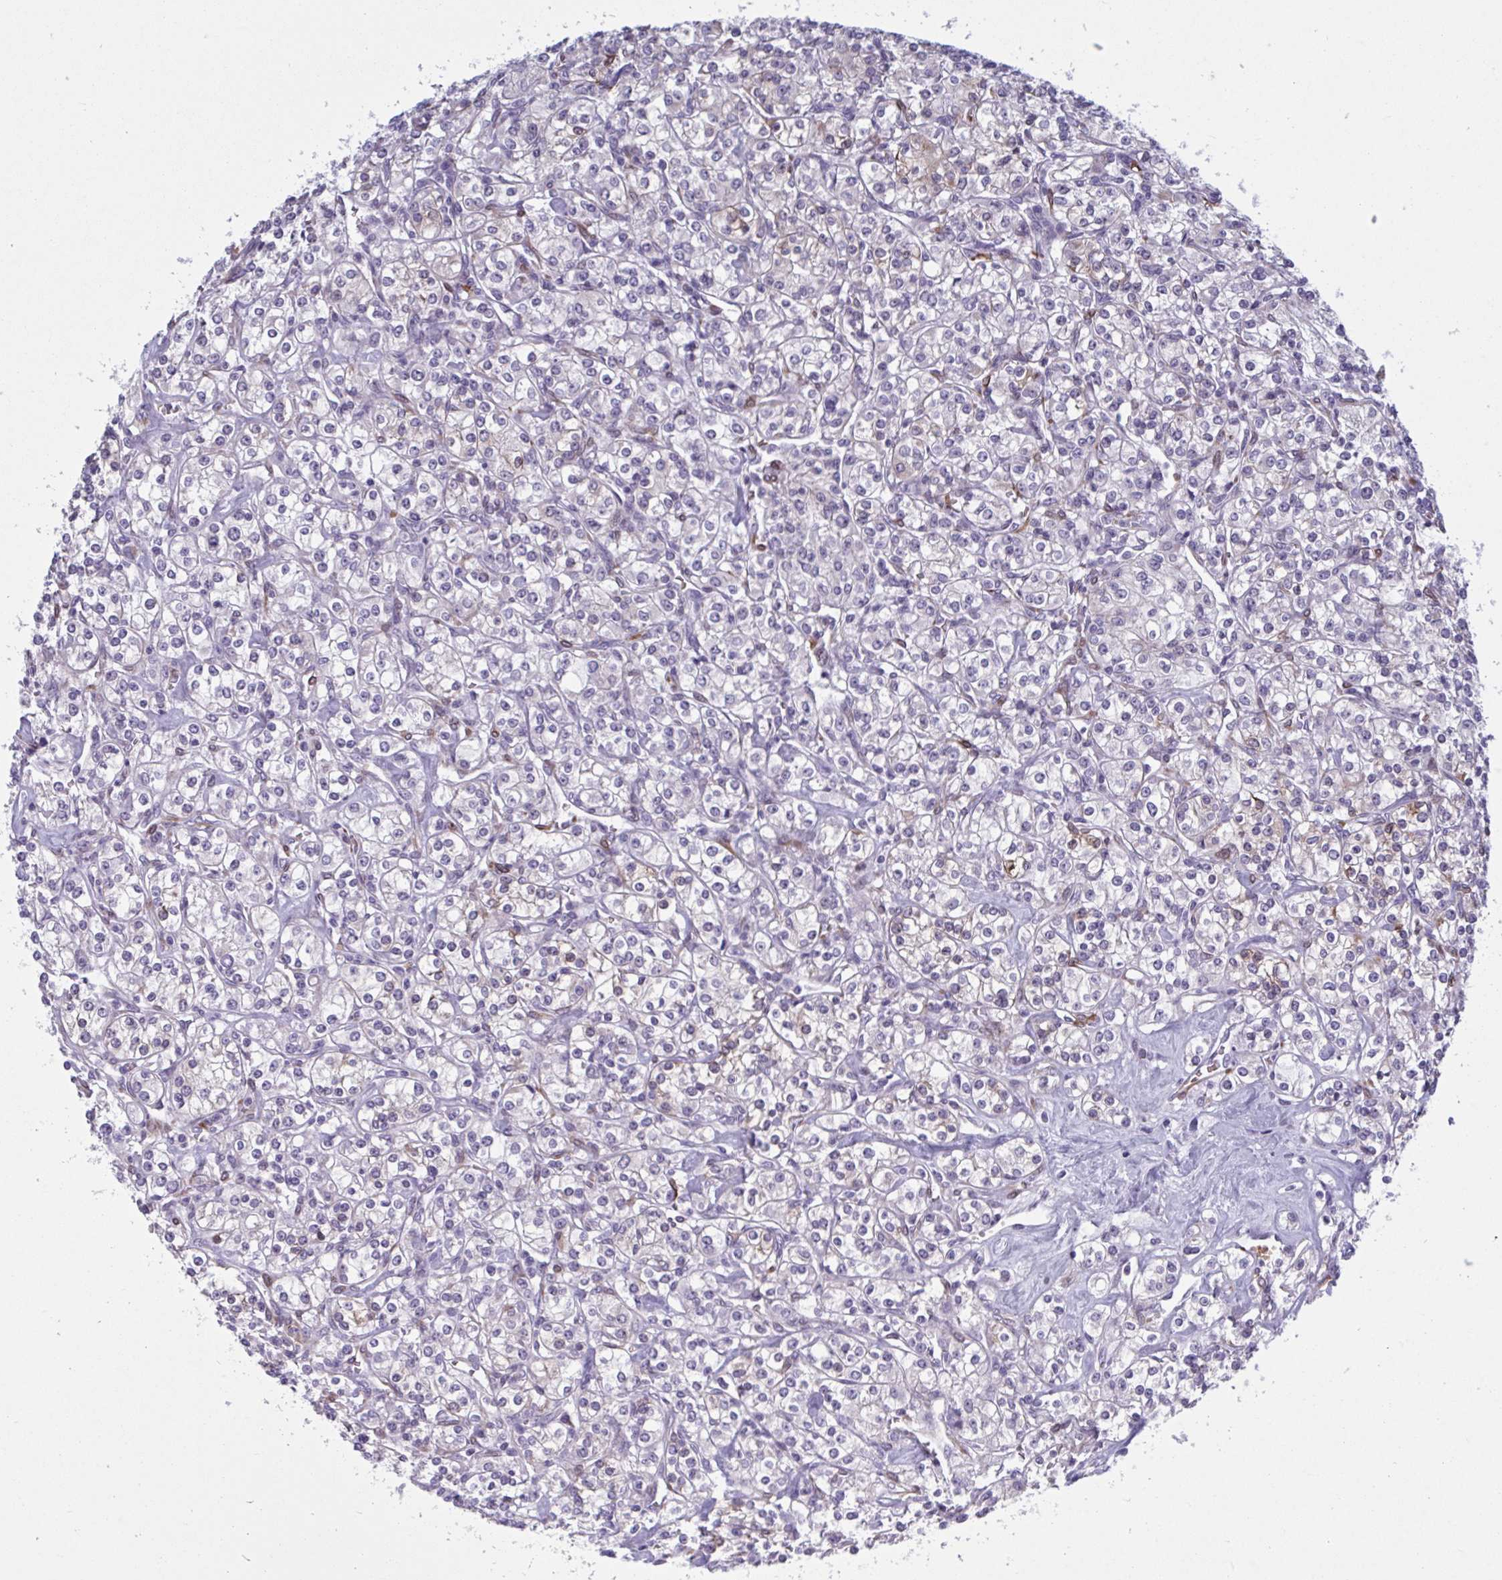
{"staining": {"intensity": "negative", "quantity": "none", "location": "none"}, "tissue": "renal cancer", "cell_type": "Tumor cells", "image_type": "cancer", "snomed": [{"axis": "morphology", "description": "Adenocarcinoma, NOS"}, {"axis": "topography", "description": "Kidney"}], "caption": "High power microscopy photomicrograph of an IHC histopathology image of renal cancer (adenocarcinoma), revealing no significant expression in tumor cells. (DAB (3,3'-diaminobenzidine) immunohistochemistry (IHC), high magnification).", "gene": "HSD11B2", "patient": {"sex": "male", "age": 77}}